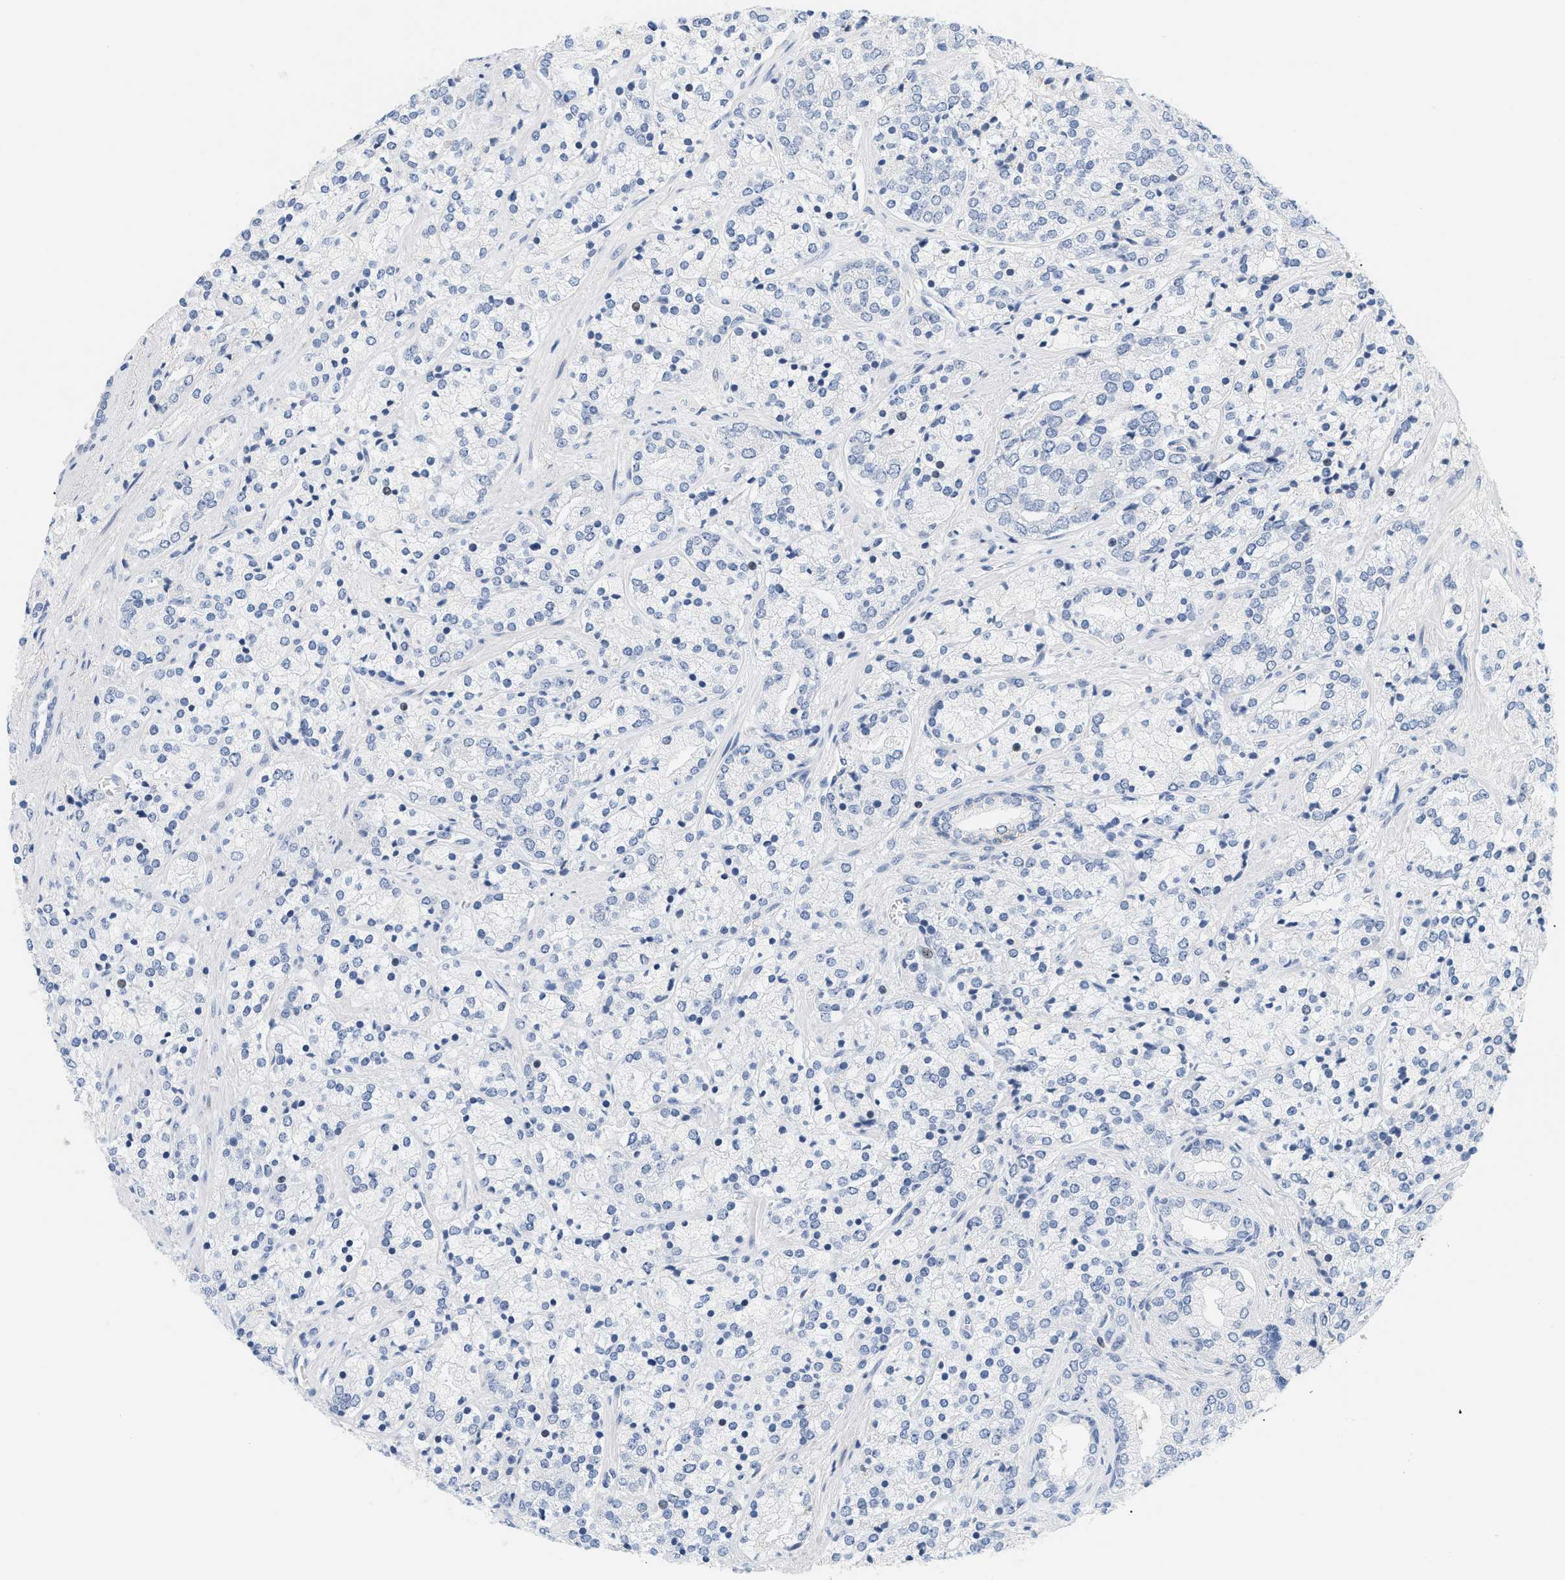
{"staining": {"intensity": "negative", "quantity": "none", "location": "none"}, "tissue": "prostate cancer", "cell_type": "Tumor cells", "image_type": "cancer", "snomed": [{"axis": "morphology", "description": "Adenocarcinoma, High grade"}, {"axis": "topography", "description": "Prostate"}], "caption": "The image reveals no staining of tumor cells in prostate high-grade adenocarcinoma.", "gene": "CFH", "patient": {"sex": "male", "age": 71}}